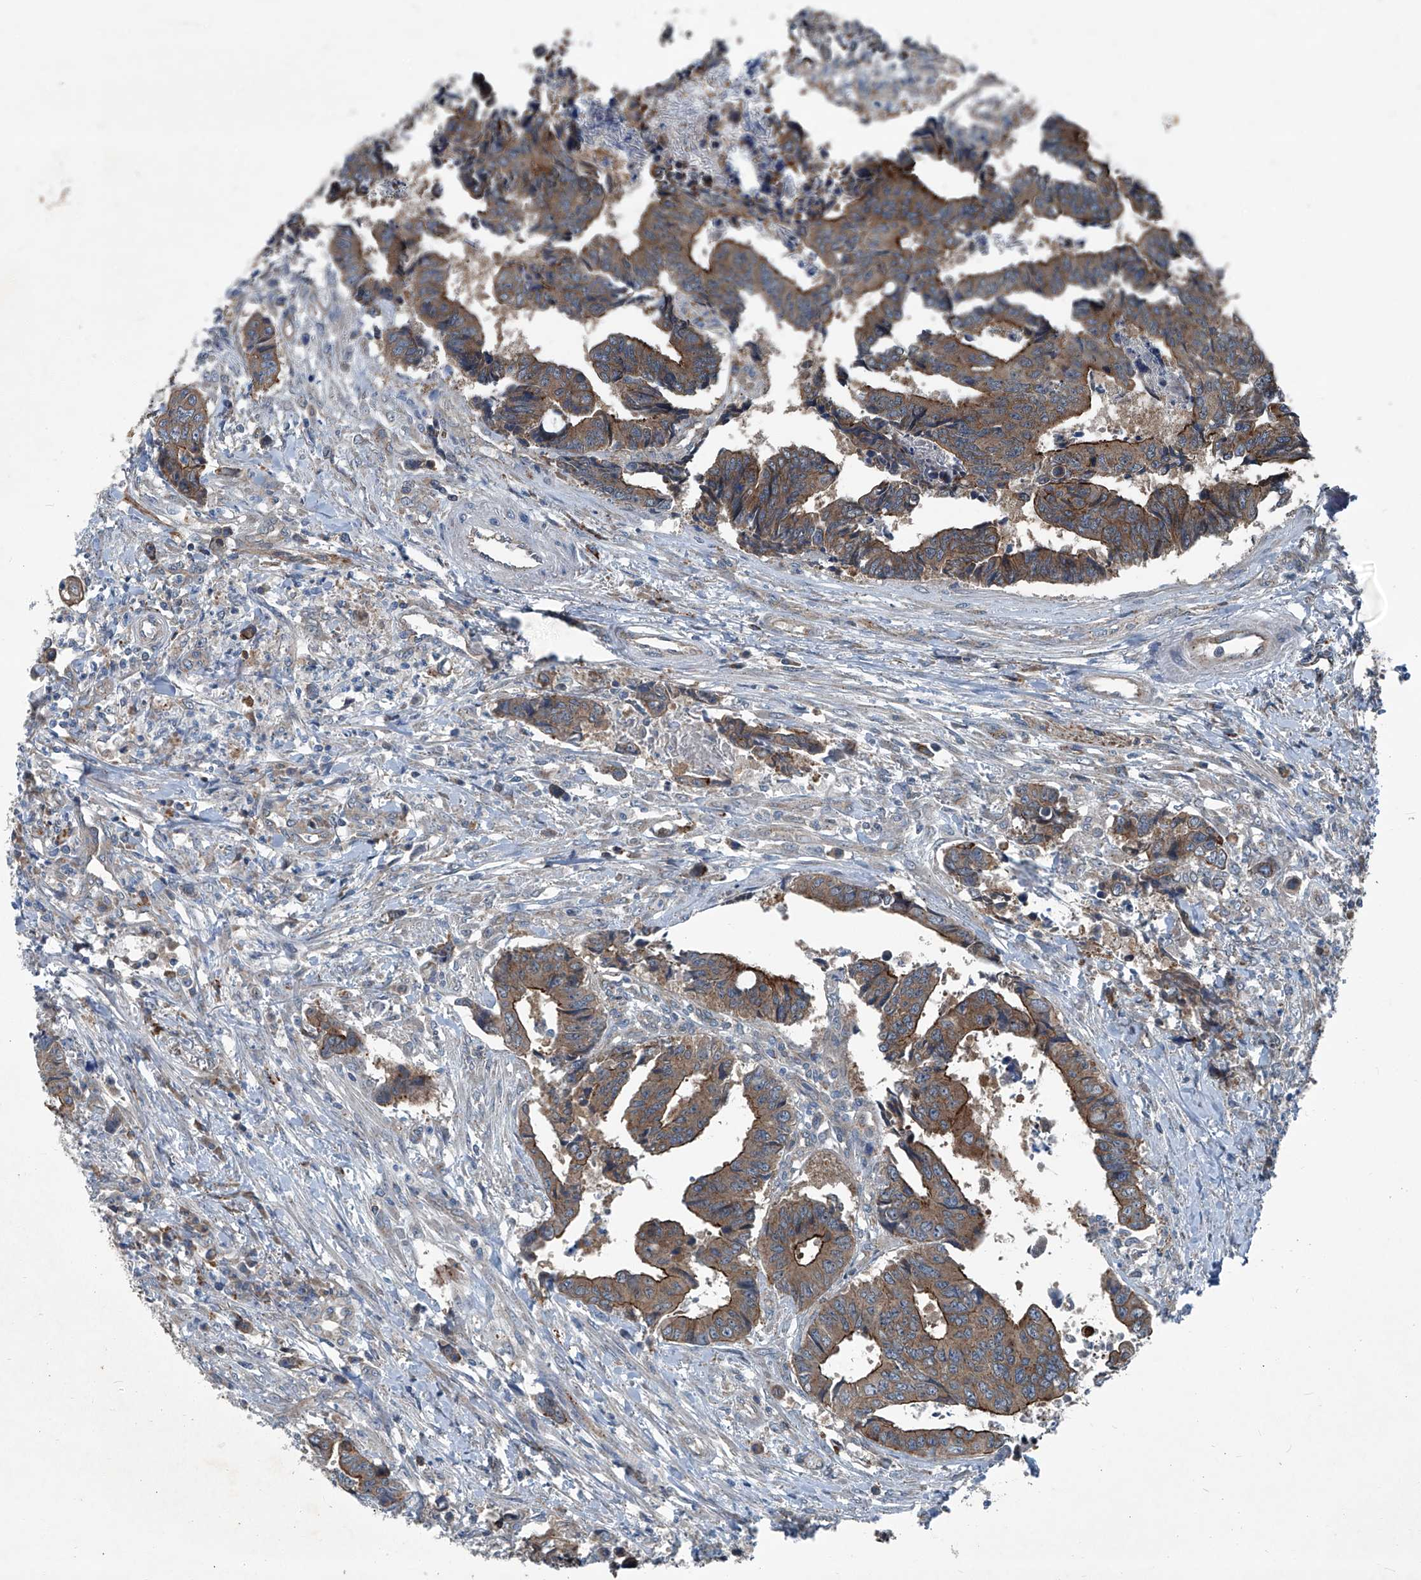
{"staining": {"intensity": "moderate", "quantity": ">75%", "location": "cytoplasmic/membranous"}, "tissue": "colorectal cancer", "cell_type": "Tumor cells", "image_type": "cancer", "snomed": [{"axis": "morphology", "description": "Adenocarcinoma, NOS"}, {"axis": "topography", "description": "Rectum"}], "caption": "This photomicrograph displays immunohistochemistry (IHC) staining of human adenocarcinoma (colorectal), with medium moderate cytoplasmic/membranous expression in approximately >75% of tumor cells.", "gene": "SENP2", "patient": {"sex": "male", "age": 84}}